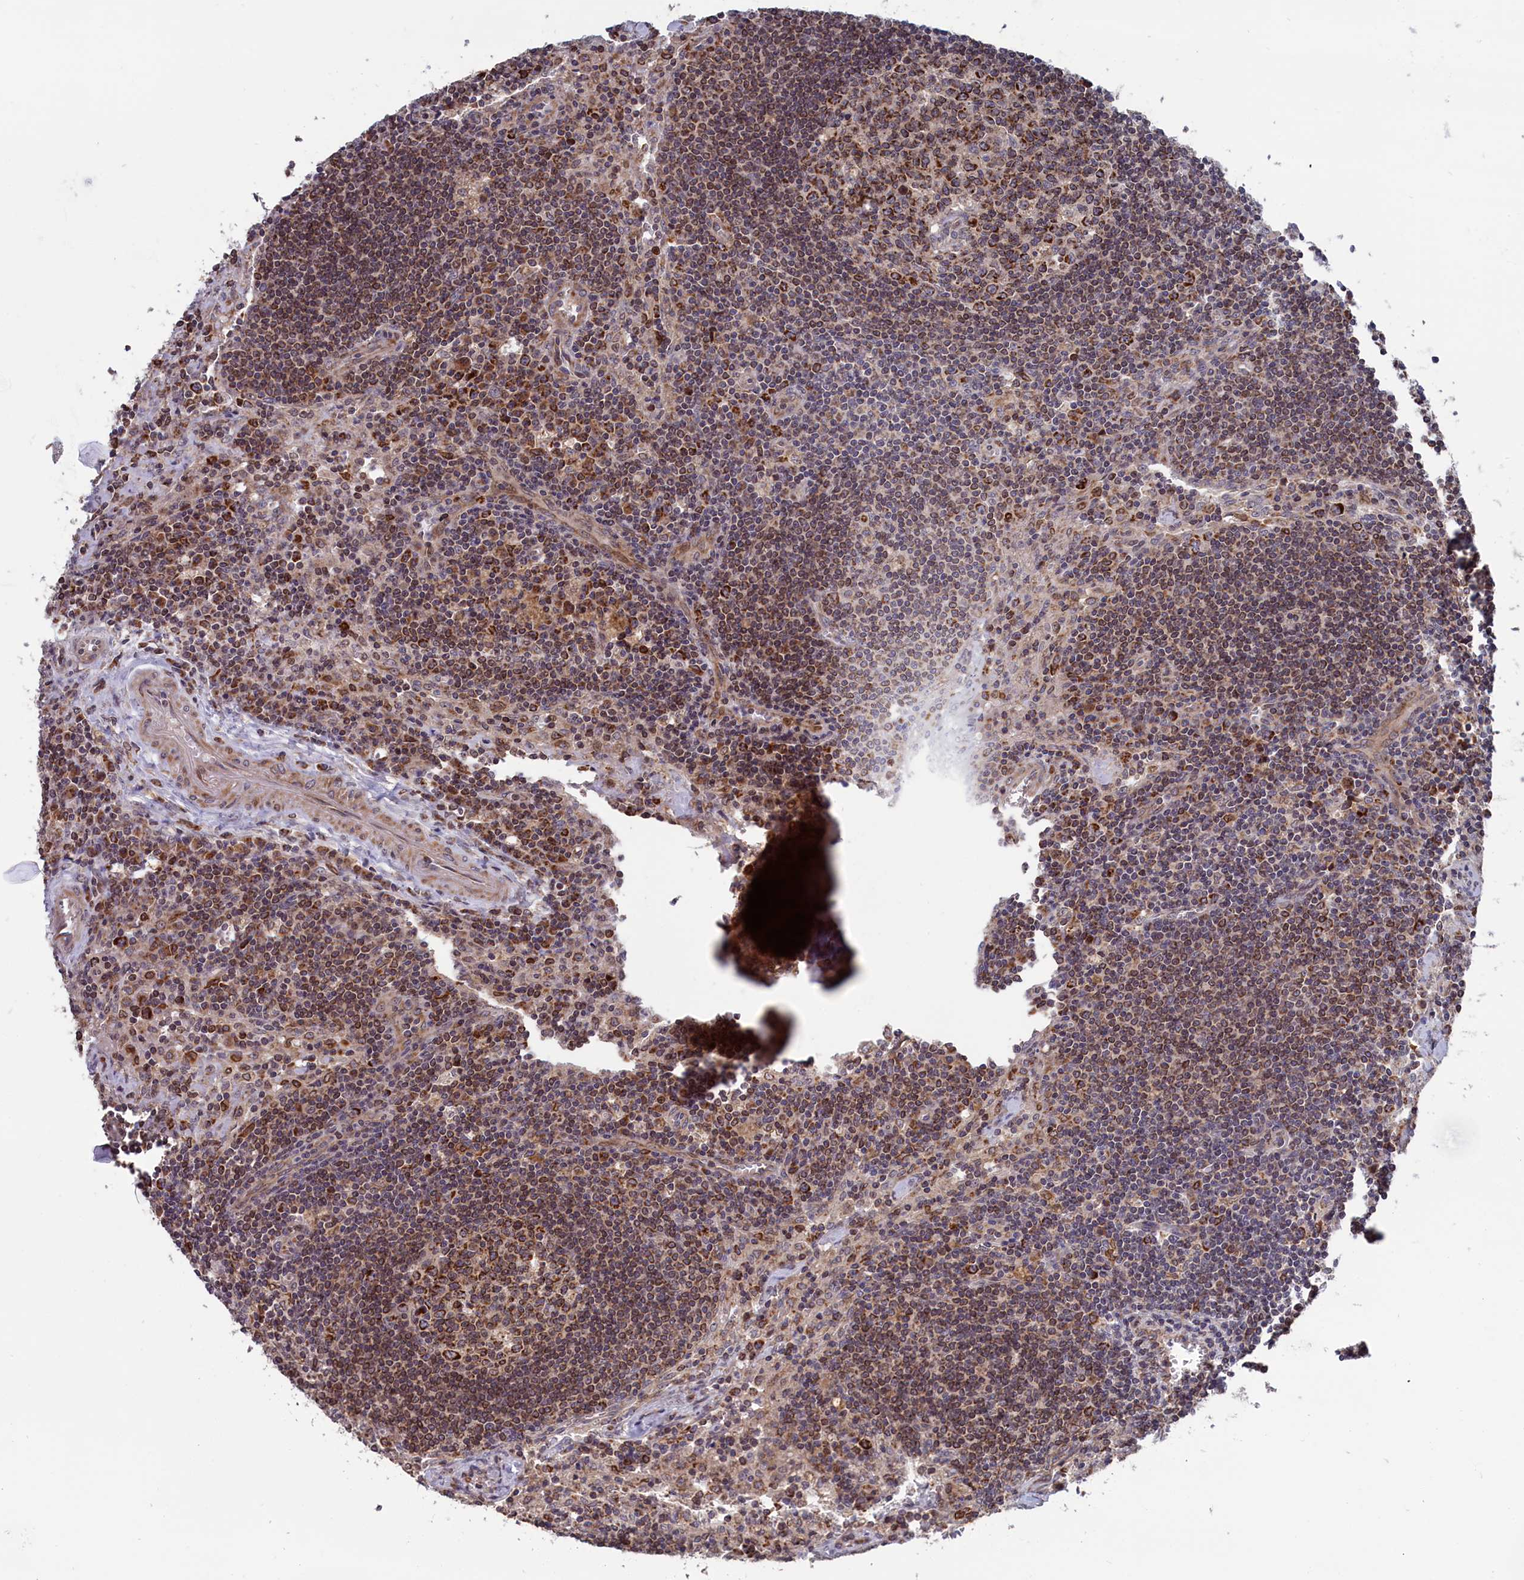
{"staining": {"intensity": "moderate", "quantity": ">75%", "location": "cytoplasmic/membranous"}, "tissue": "lymph node", "cell_type": "Germinal center cells", "image_type": "normal", "snomed": [{"axis": "morphology", "description": "Normal tissue, NOS"}, {"axis": "topography", "description": "Lymph node"}], "caption": "DAB immunohistochemical staining of benign human lymph node exhibits moderate cytoplasmic/membranous protein positivity in approximately >75% of germinal center cells.", "gene": "TIMM44", "patient": {"sex": "male", "age": 58}}